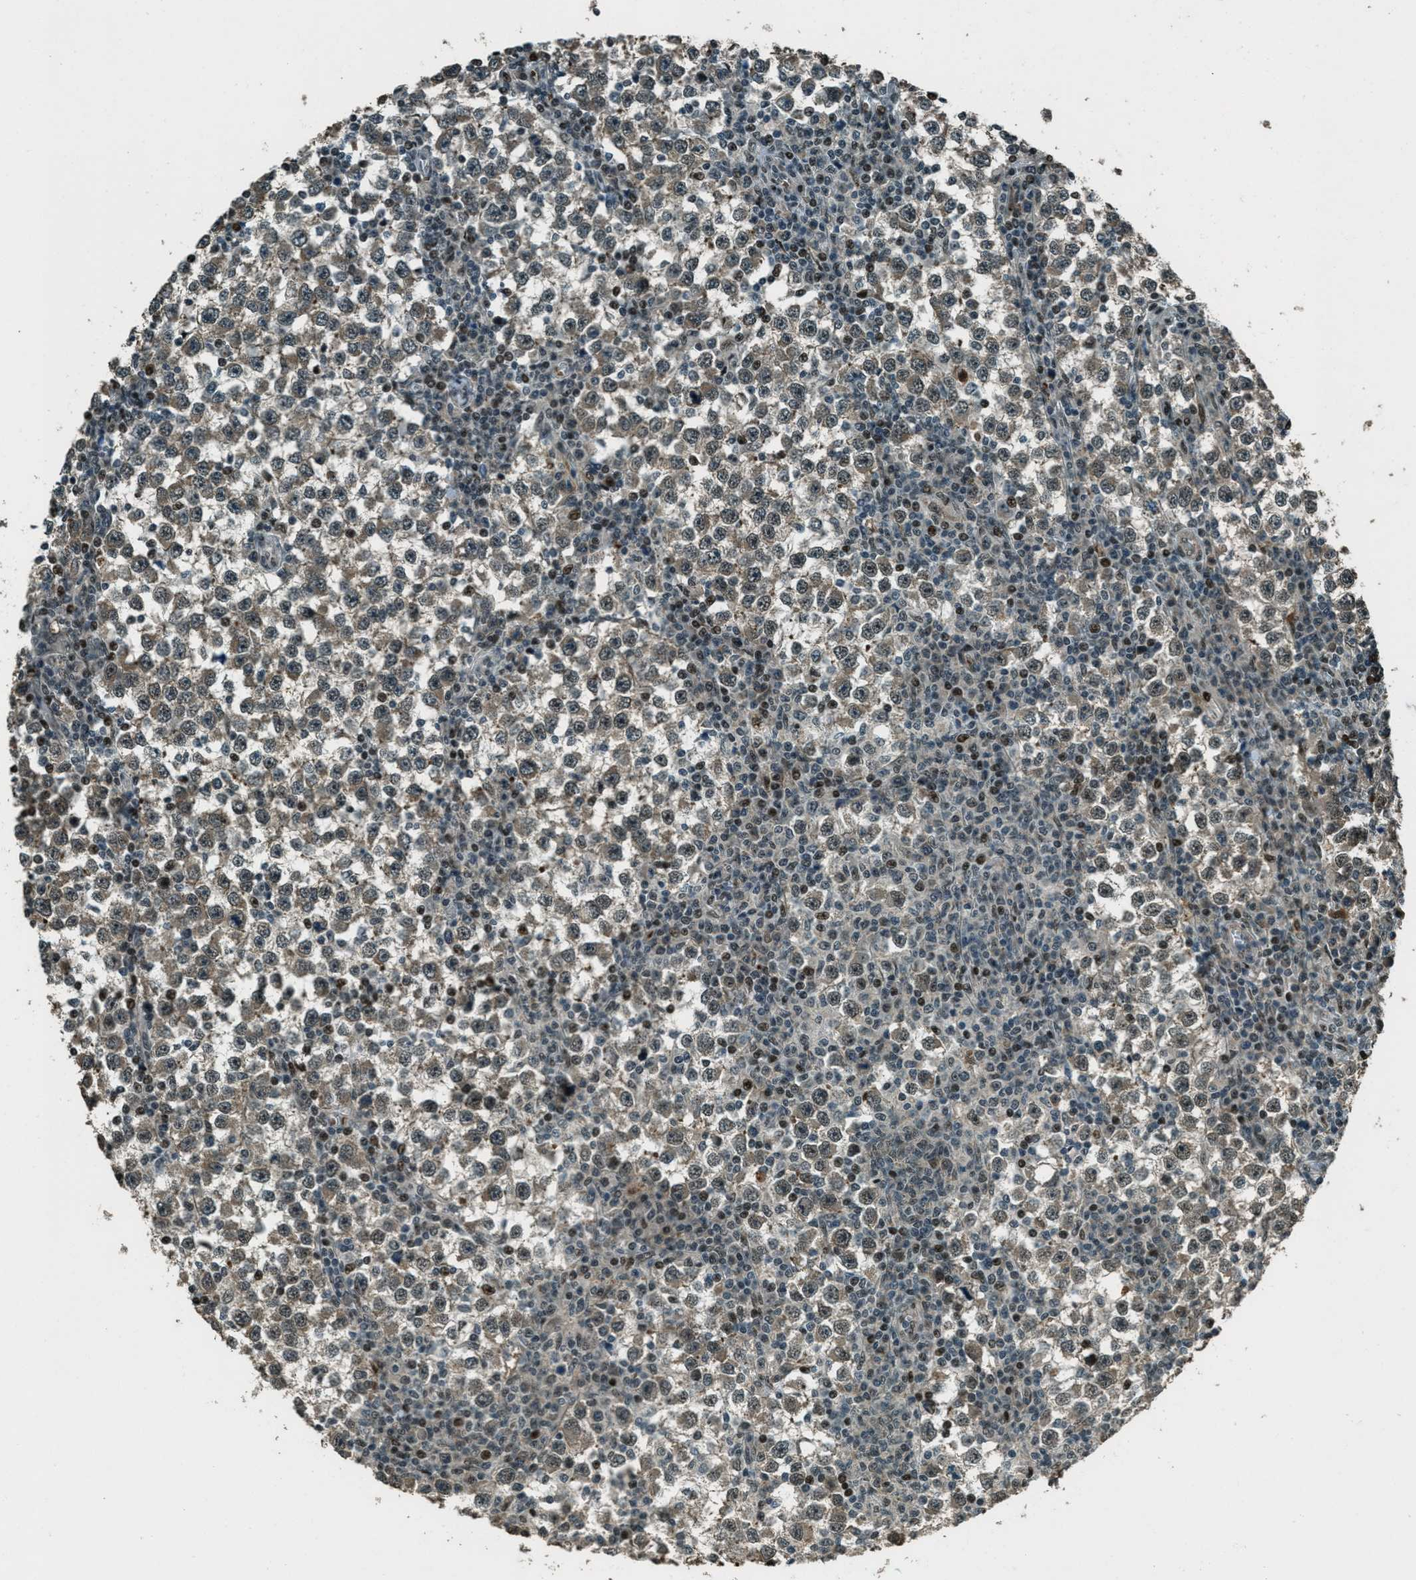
{"staining": {"intensity": "weak", "quantity": "25%-75%", "location": "cytoplasmic/membranous,nuclear"}, "tissue": "testis cancer", "cell_type": "Tumor cells", "image_type": "cancer", "snomed": [{"axis": "morphology", "description": "Seminoma, NOS"}, {"axis": "topography", "description": "Testis"}], "caption": "Human seminoma (testis) stained with a brown dye shows weak cytoplasmic/membranous and nuclear positive staining in approximately 25%-75% of tumor cells.", "gene": "TARDBP", "patient": {"sex": "male", "age": 65}}